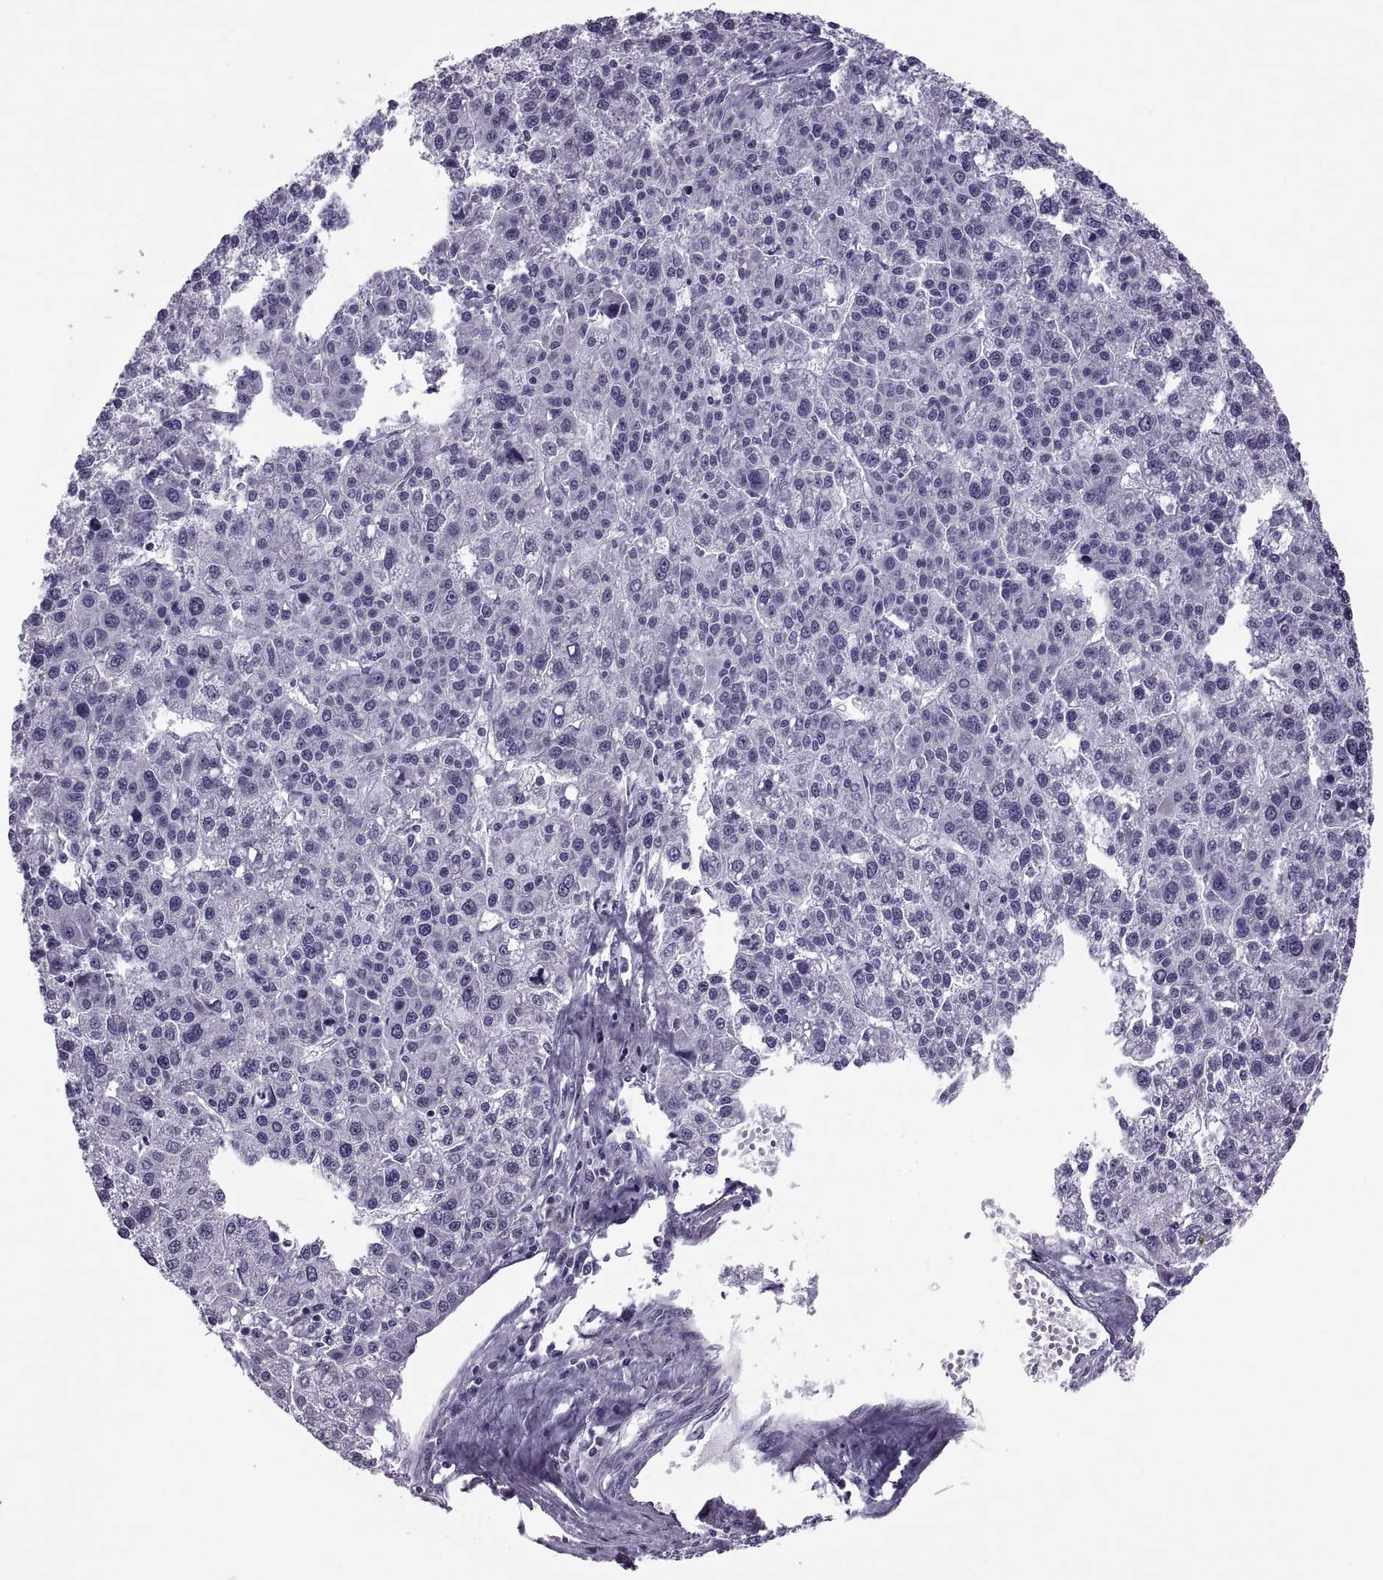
{"staining": {"intensity": "negative", "quantity": "none", "location": "none"}, "tissue": "liver cancer", "cell_type": "Tumor cells", "image_type": "cancer", "snomed": [{"axis": "morphology", "description": "Carcinoma, Hepatocellular, NOS"}, {"axis": "topography", "description": "Liver"}], "caption": "IHC photomicrograph of neoplastic tissue: human liver hepatocellular carcinoma stained with DAB reveals no significant protein expression in tumor cells.", "gene": "FAM24A", "patient": {"sex": "female", "age": 58}}